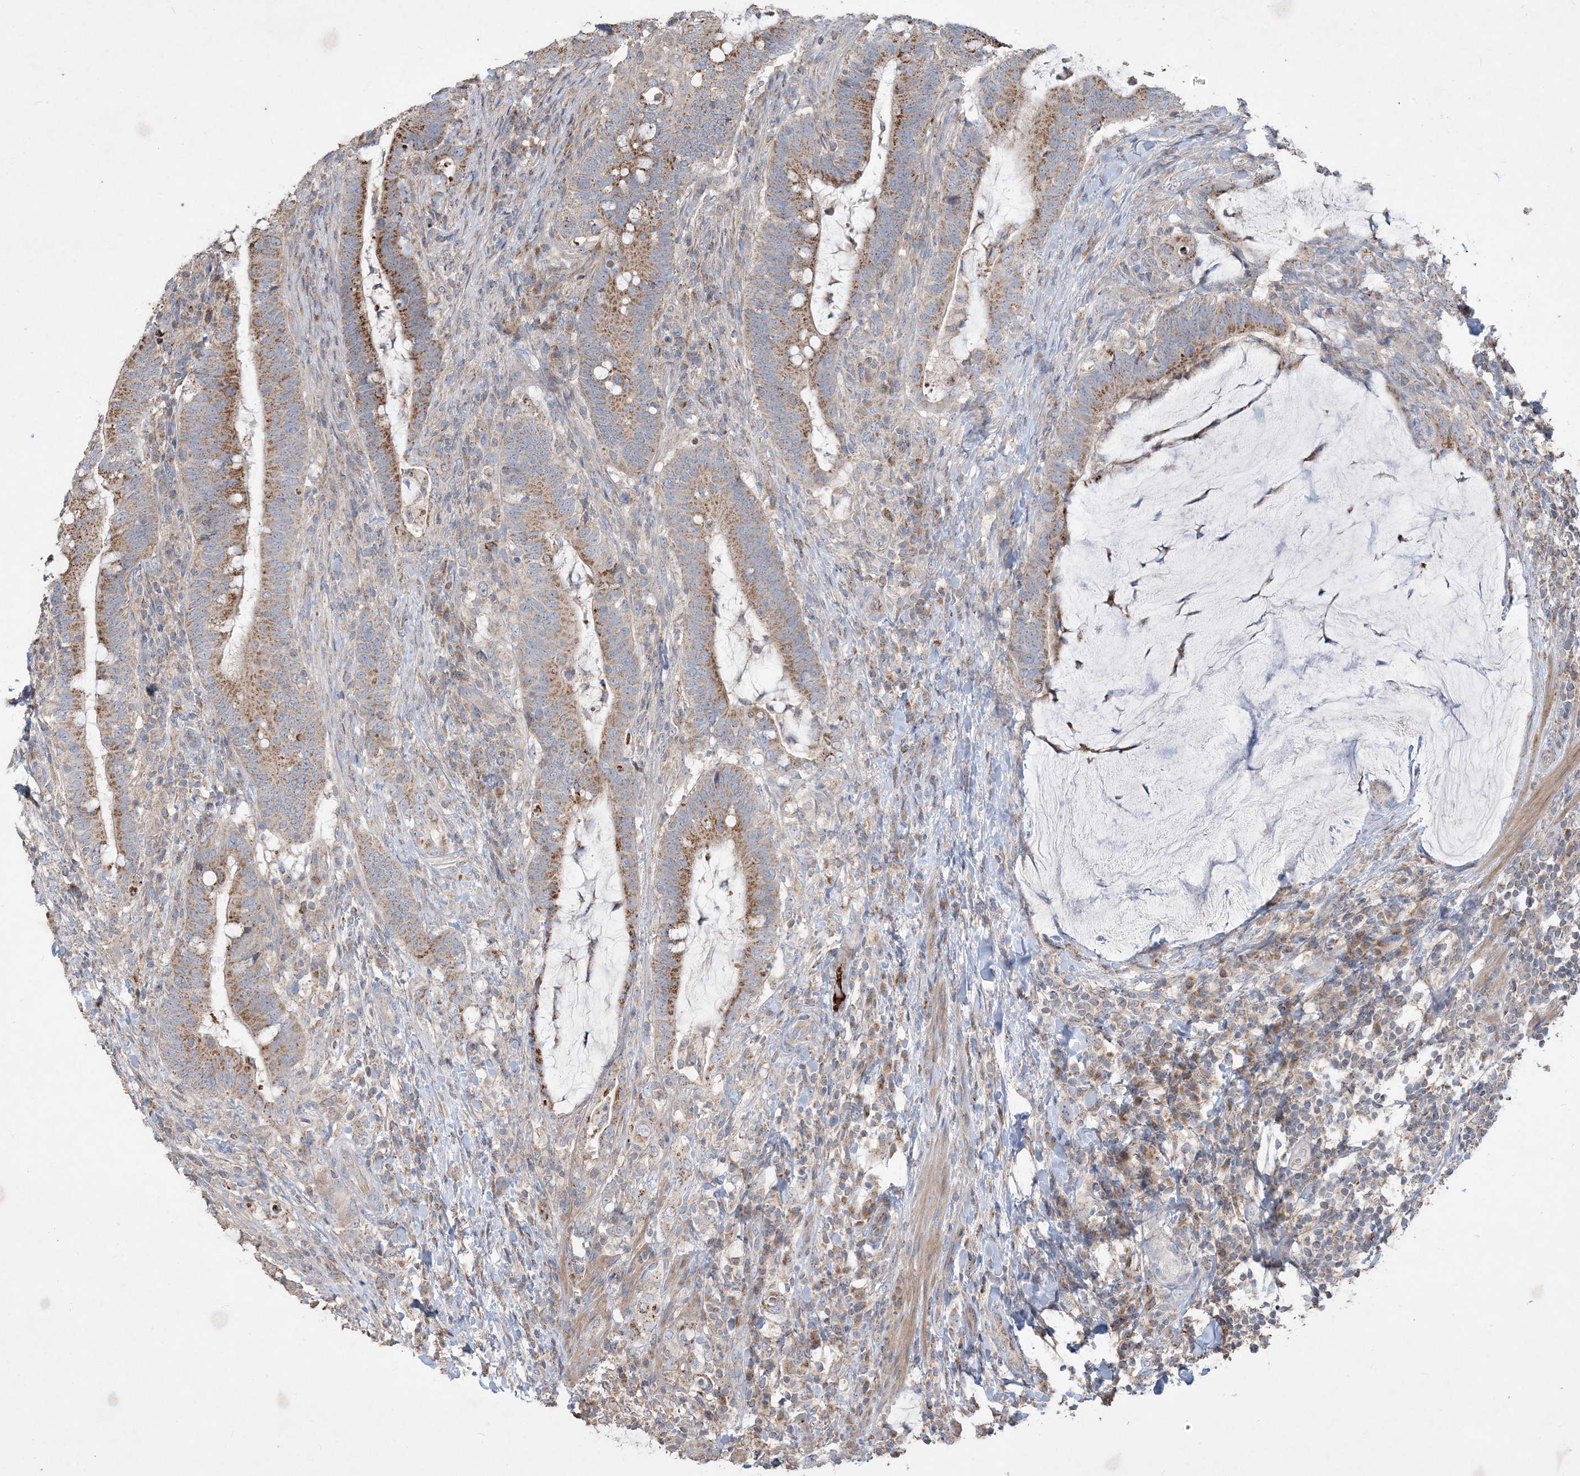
{"staining": {"intensity": "moderate", "quantity": ">75%", "location": "cytoplasmic/membranous"}, "tissue": "colorectal cancer", "cell_type": "Tumor cells", "image_type": "cancer", "snomed": [{"axis": "morphology", "description": "Adenocarcinoma, NOS"}, {"axis": "topography", "description": "Colon"}], "caption": "An image showing moderate cytoplasmic/membranous positivity in approximately >75% of tumor cells in colorectal cancer, as visualized by brown immunohistochemical staining.", "gene": "ECHDC1", "patient": {"sex": "female", "age": 66}}